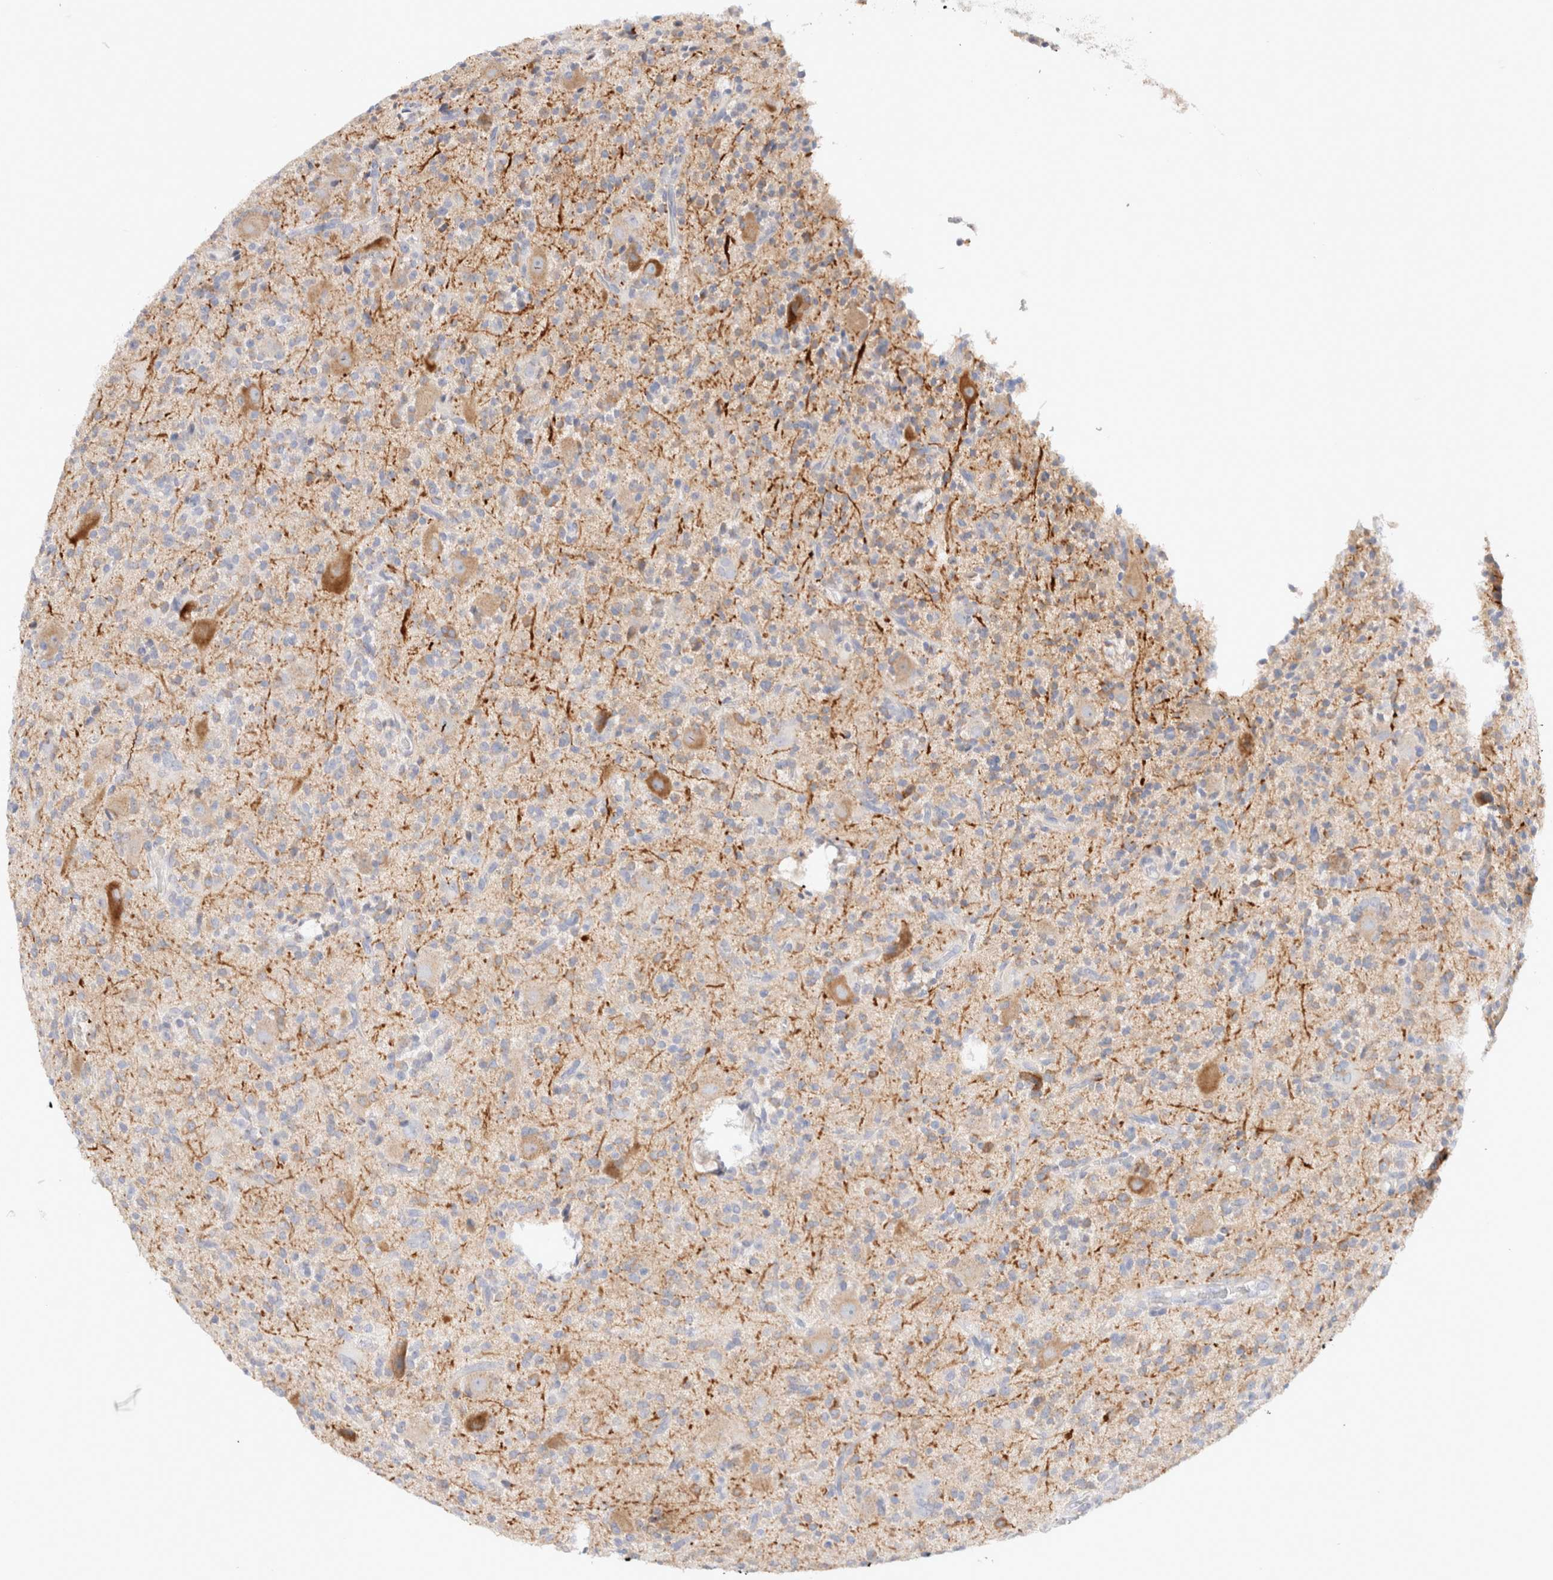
{"staining": {"intensity": "weak", "quantity": "<25%", "location": "cytoplasmic/membranous"}, "tissue": "glioma", "cell_type": "Tumor cells", "image_type": "cancer", "snomed": [{"axis": "morphology", "description": "Glioma, malignant, High grade"}, {"axis": "topography", "description": "Brain"}], "caption": "Immunohistochemical staining of human glioma displays no significant staining in tumor cells.", "gene": "GADD45G", "patient": {"sex": "male", "age": 34}}